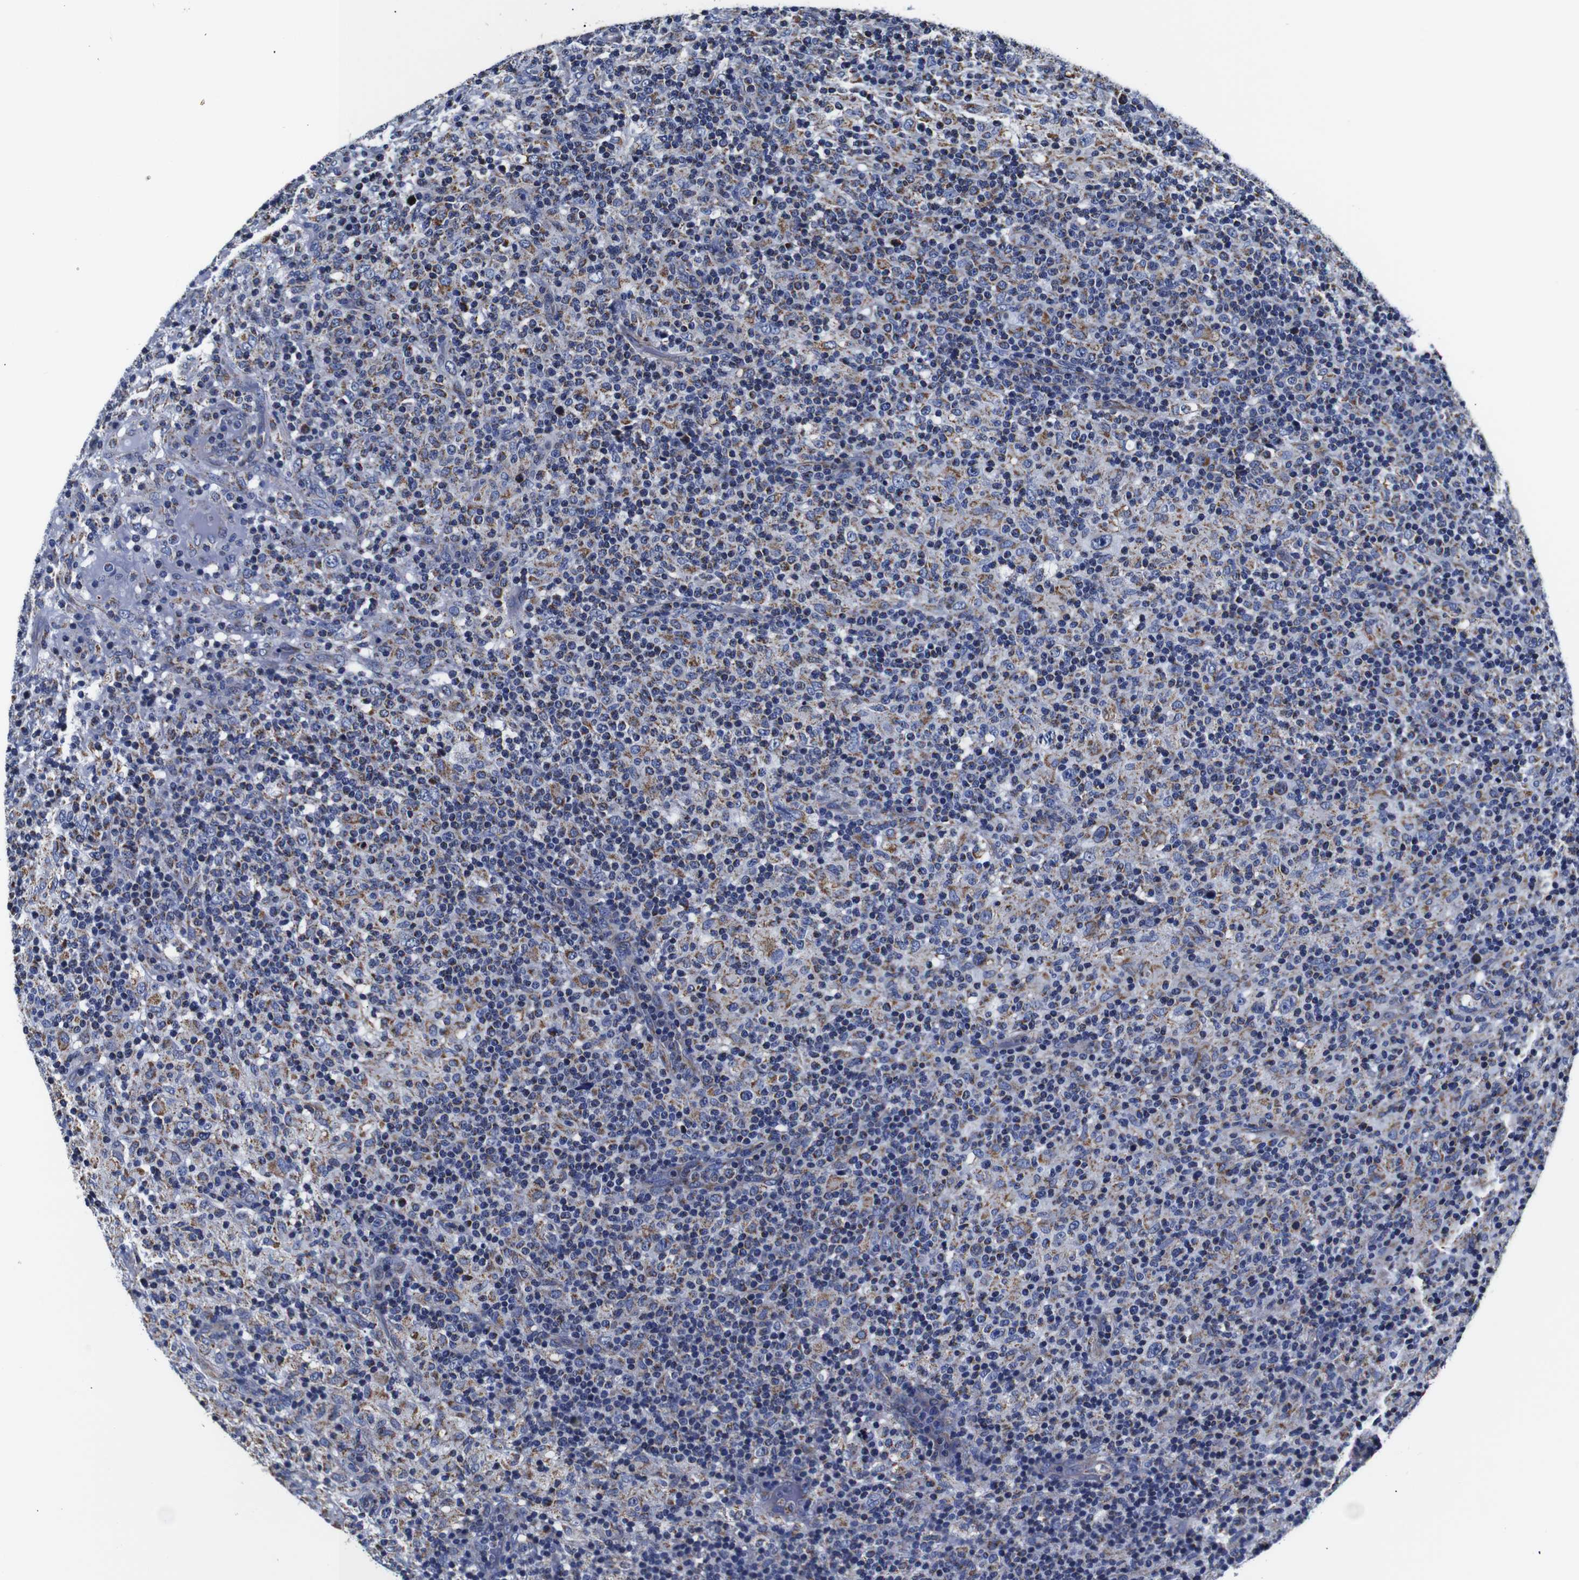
{"staining": {"intensity": "moderate", "quantity": "25%-75%", "location": "cytoplasmic/membranous"}, "tissue": "lymphoma", "cell_type": "Tumor cells", "image_type": "cancer", "snomed": [{"axis": "morphology", "description": "Hodgkin's disease, NOS"}, {"axis": "topography", "description": "Lymph node"}], "caption": "Hodgkin's disease tissue displays moderate cytoplasmic/membranous positivity in approximately 25%-75% of tumor cells, visualized by immunohistochemistry.", "gene": "FKBP9", "patient": {"sex": "male", "age": 70}}